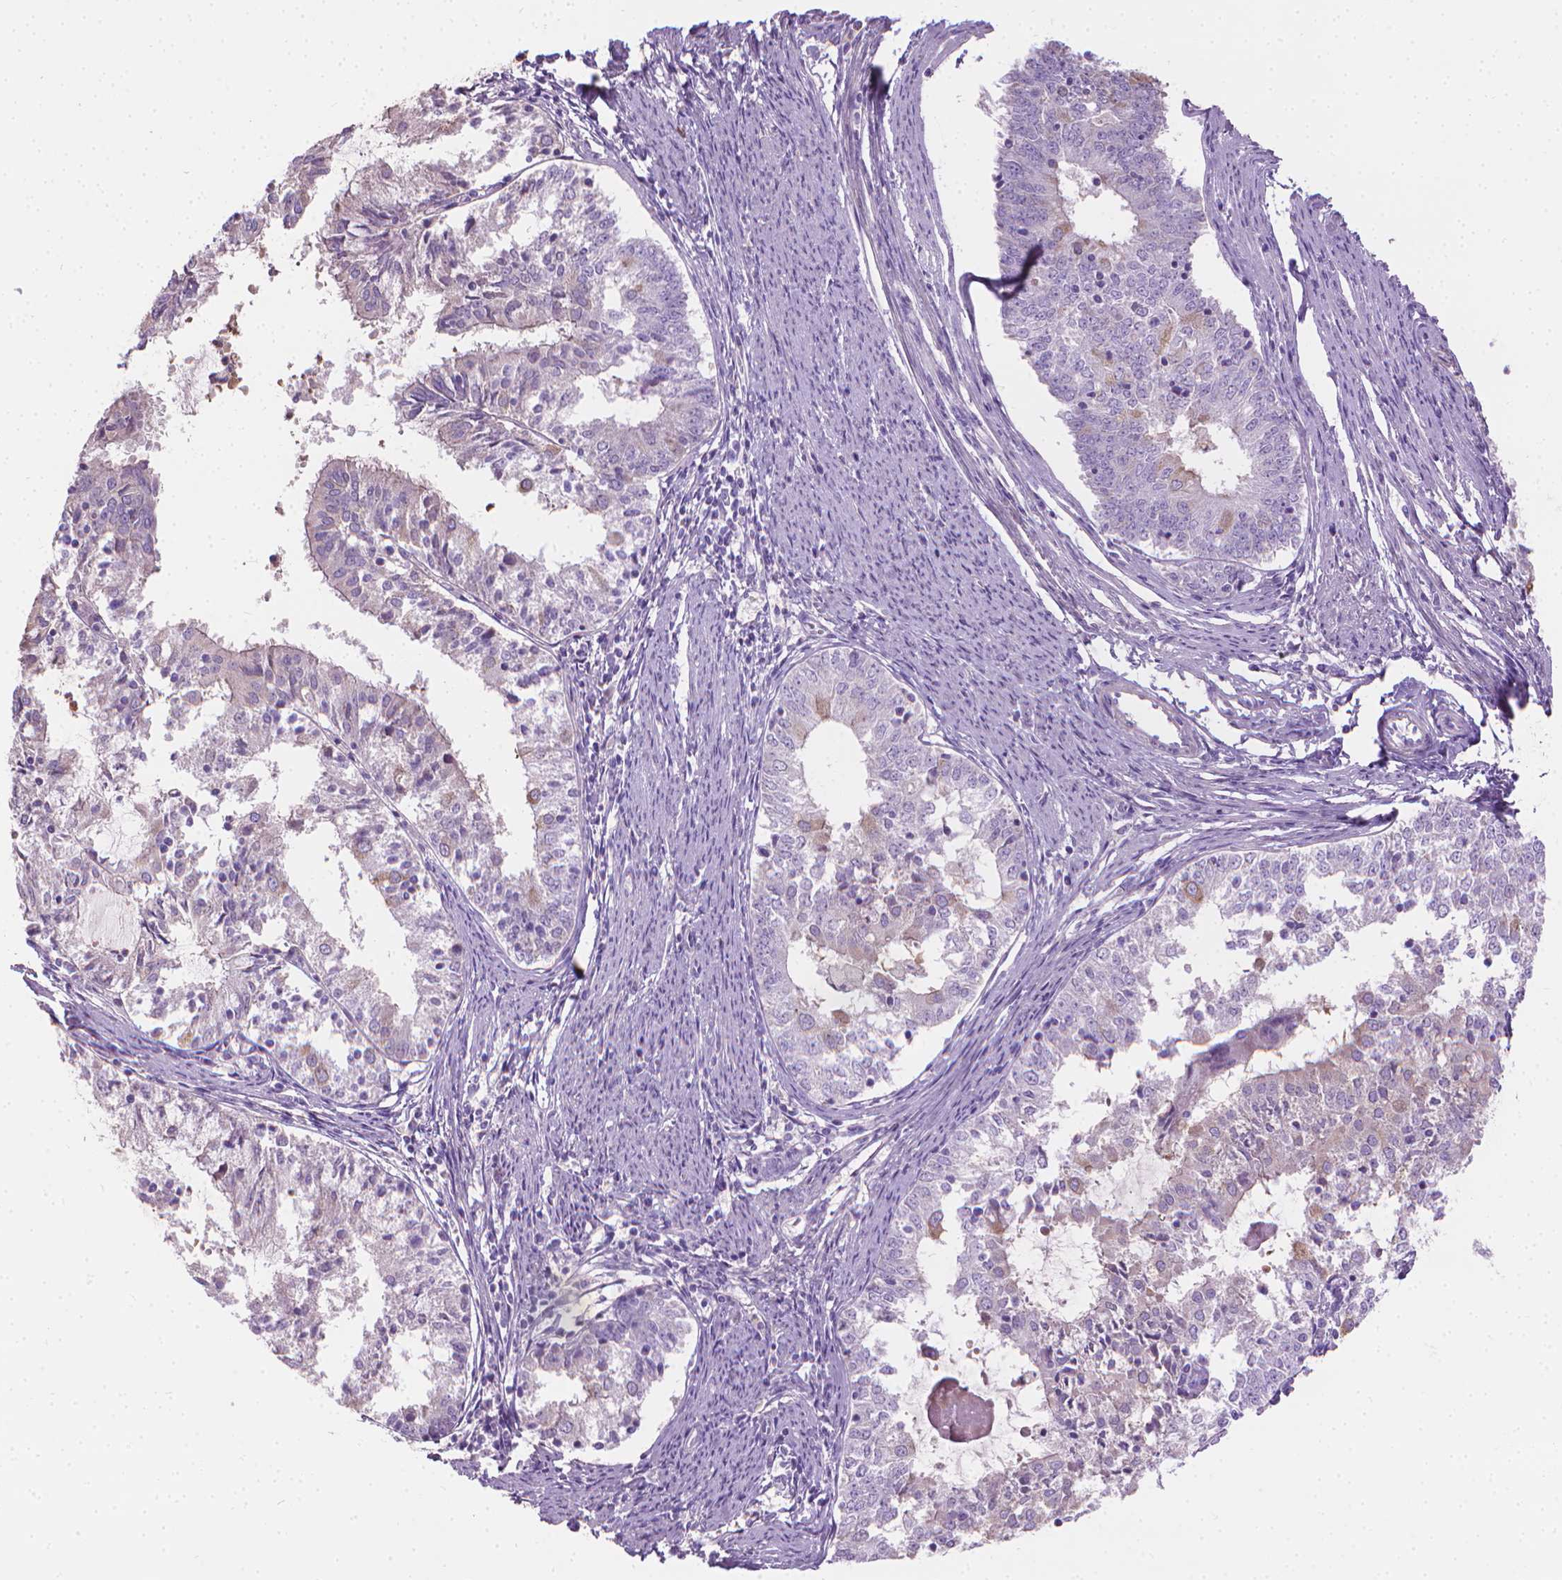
{"staining": {"intensity": "negative", "quantity": "none", "location": "none"}, "tissue": "endometrial cancer", "cell_type": "Tumor cells", "image_type": "cancer", "snomed": [{"axis": "morphology", "description": "Adenocarcinoma, NOS"}, {"axis": "topography", "description": "Endometrium"}], "caption": "There is no significant expression in tumor cells of adenocarcinoma (endometrial).", "gene": "CABCOCO1", "patient": {"sex": "female", "age": 57}}